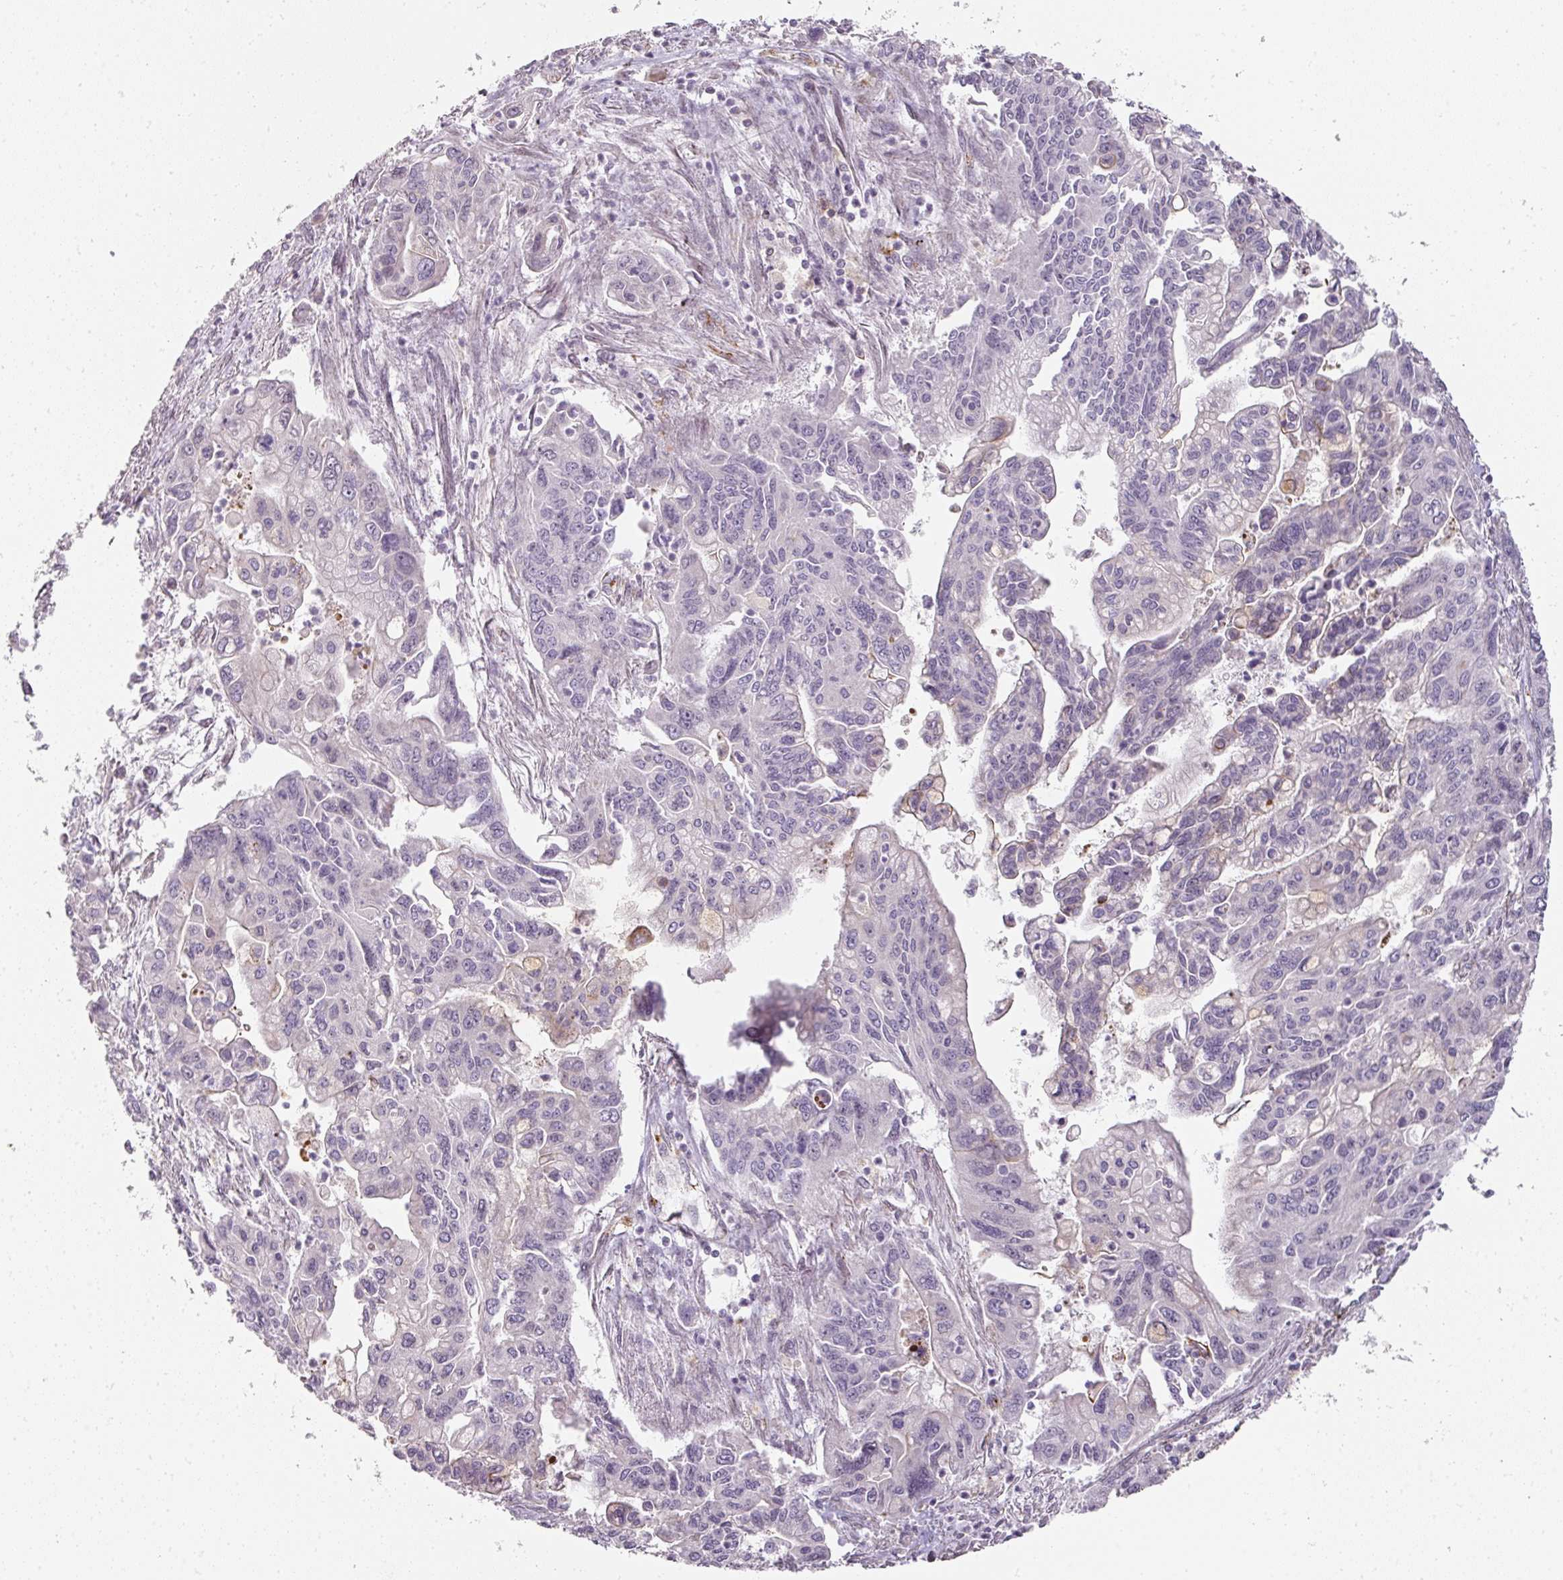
{"staining": {"intensity": "negative", "quantity": "none", "location": "none"}, "tissue": "pancreatic cancer", "cell_type": "Tumor cells", "image_type": "cancer", "snomed": [{"axis": "morphology", "description": "Adenocarcinoma, NOS"}, {"axis": "topography", "description": "Pancreas"}], "caption": "Pancreatic adenocarcinoma was stained to show a protein in brown. There is no significant expression in tumor cells. Brightfield microscopy of immunohistochemistry stained with DAB (3,3'-diaminobenzidine) (brown) and hematoxylin (blue), captured at high magnification.", "gene": "ATP8B2", "patient": {"sex": "male", "age": 62}}